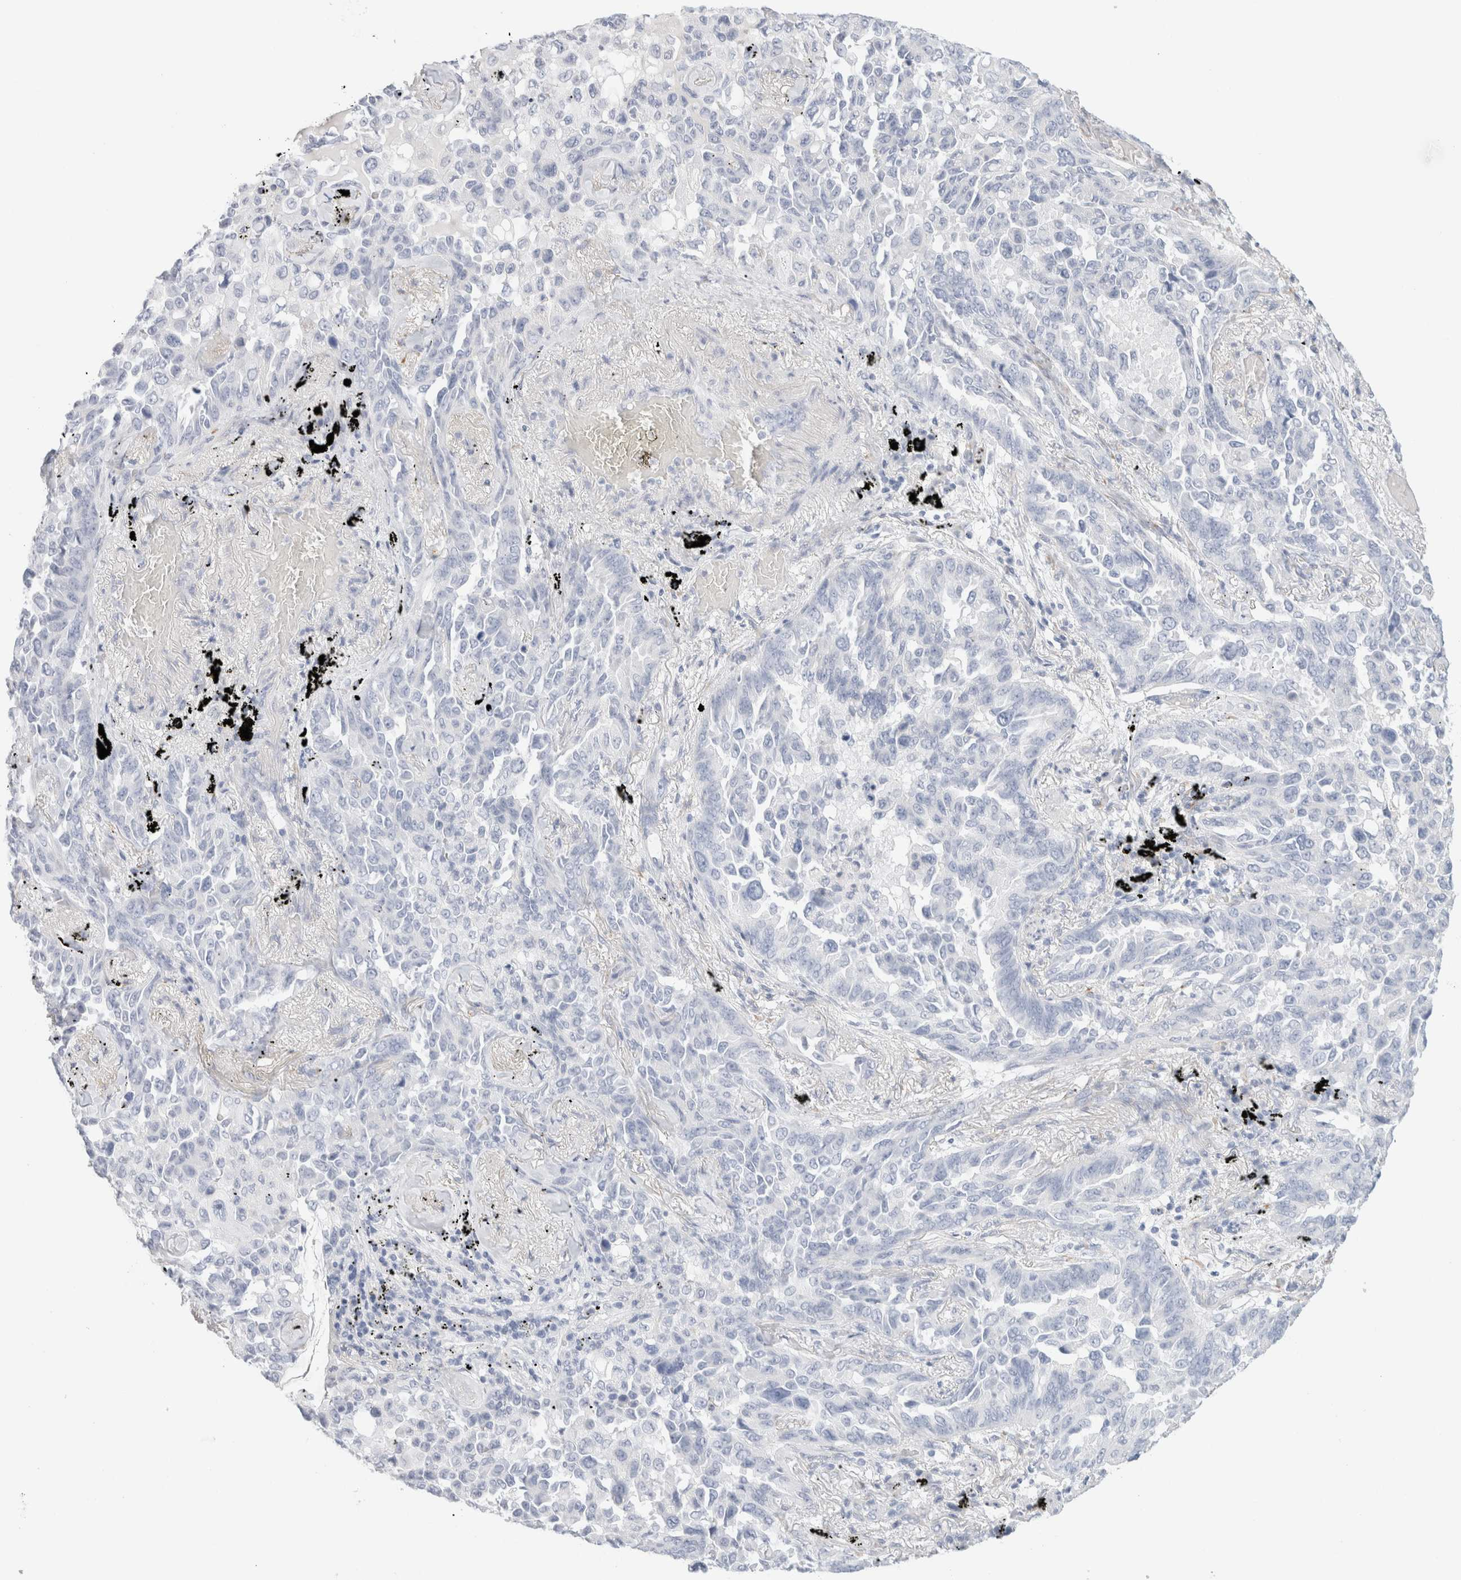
{"staining": {"intensity": "negative", "quantity": "none", "location": "none"}, "tissue": "lung cancer", "cell_type": "Tumor cells", "image_type": "cancer", "snomed": [{"axis": "morphology", "description": "Adenocarcinoma, NOS"}, {"axis": "topography", "description": "Lung"}], "caption": "An image of adenocarcinoma (lung) stained for a protein reveals no brown staining in tumor cells. (Stains: DAB (3,3'-diaminobenzidine) immunohistochemistry (IHC) with hematoxylin counter stain, Microscopy: brightfield microscopy at high magnification).", "gene": "RTN4", "patient": {"sex": "female", "age": 67}}